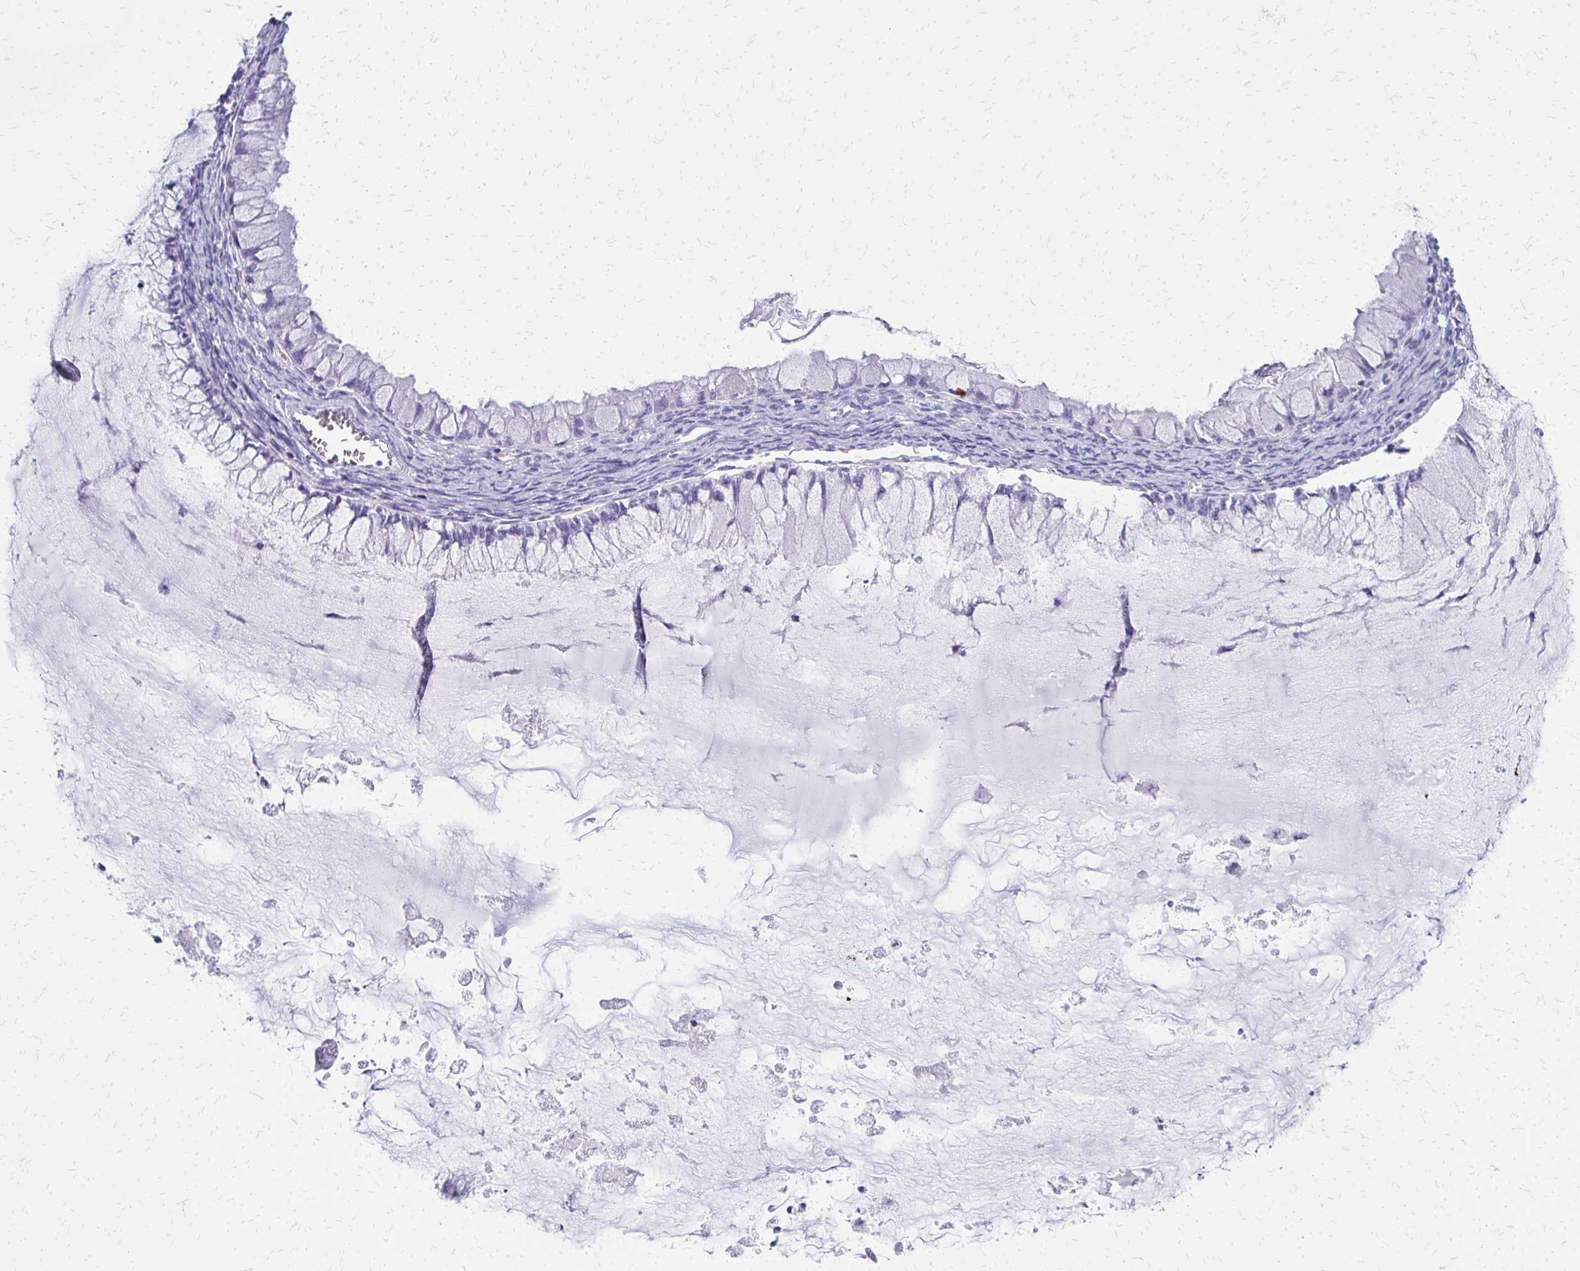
{"staining": {"intensity": "negative", "quantity": "none", "location": "none"}, "tissue": "ovarian cancer", "cell_type": "Tumor cells", "image_type": "cancer", "snomed": [{"axis": "morphology", "description": "Cystadenocarcinoma, mucinous, NOS"}, {"axis": "topography", "description": "Ovary"}], "caption": "Ovarian cancer was stained to show a protein in brown. There is no significant expression in tumor cells.", "gene": "TPSG1", "patient": {"sex": "female", "age": 34}}